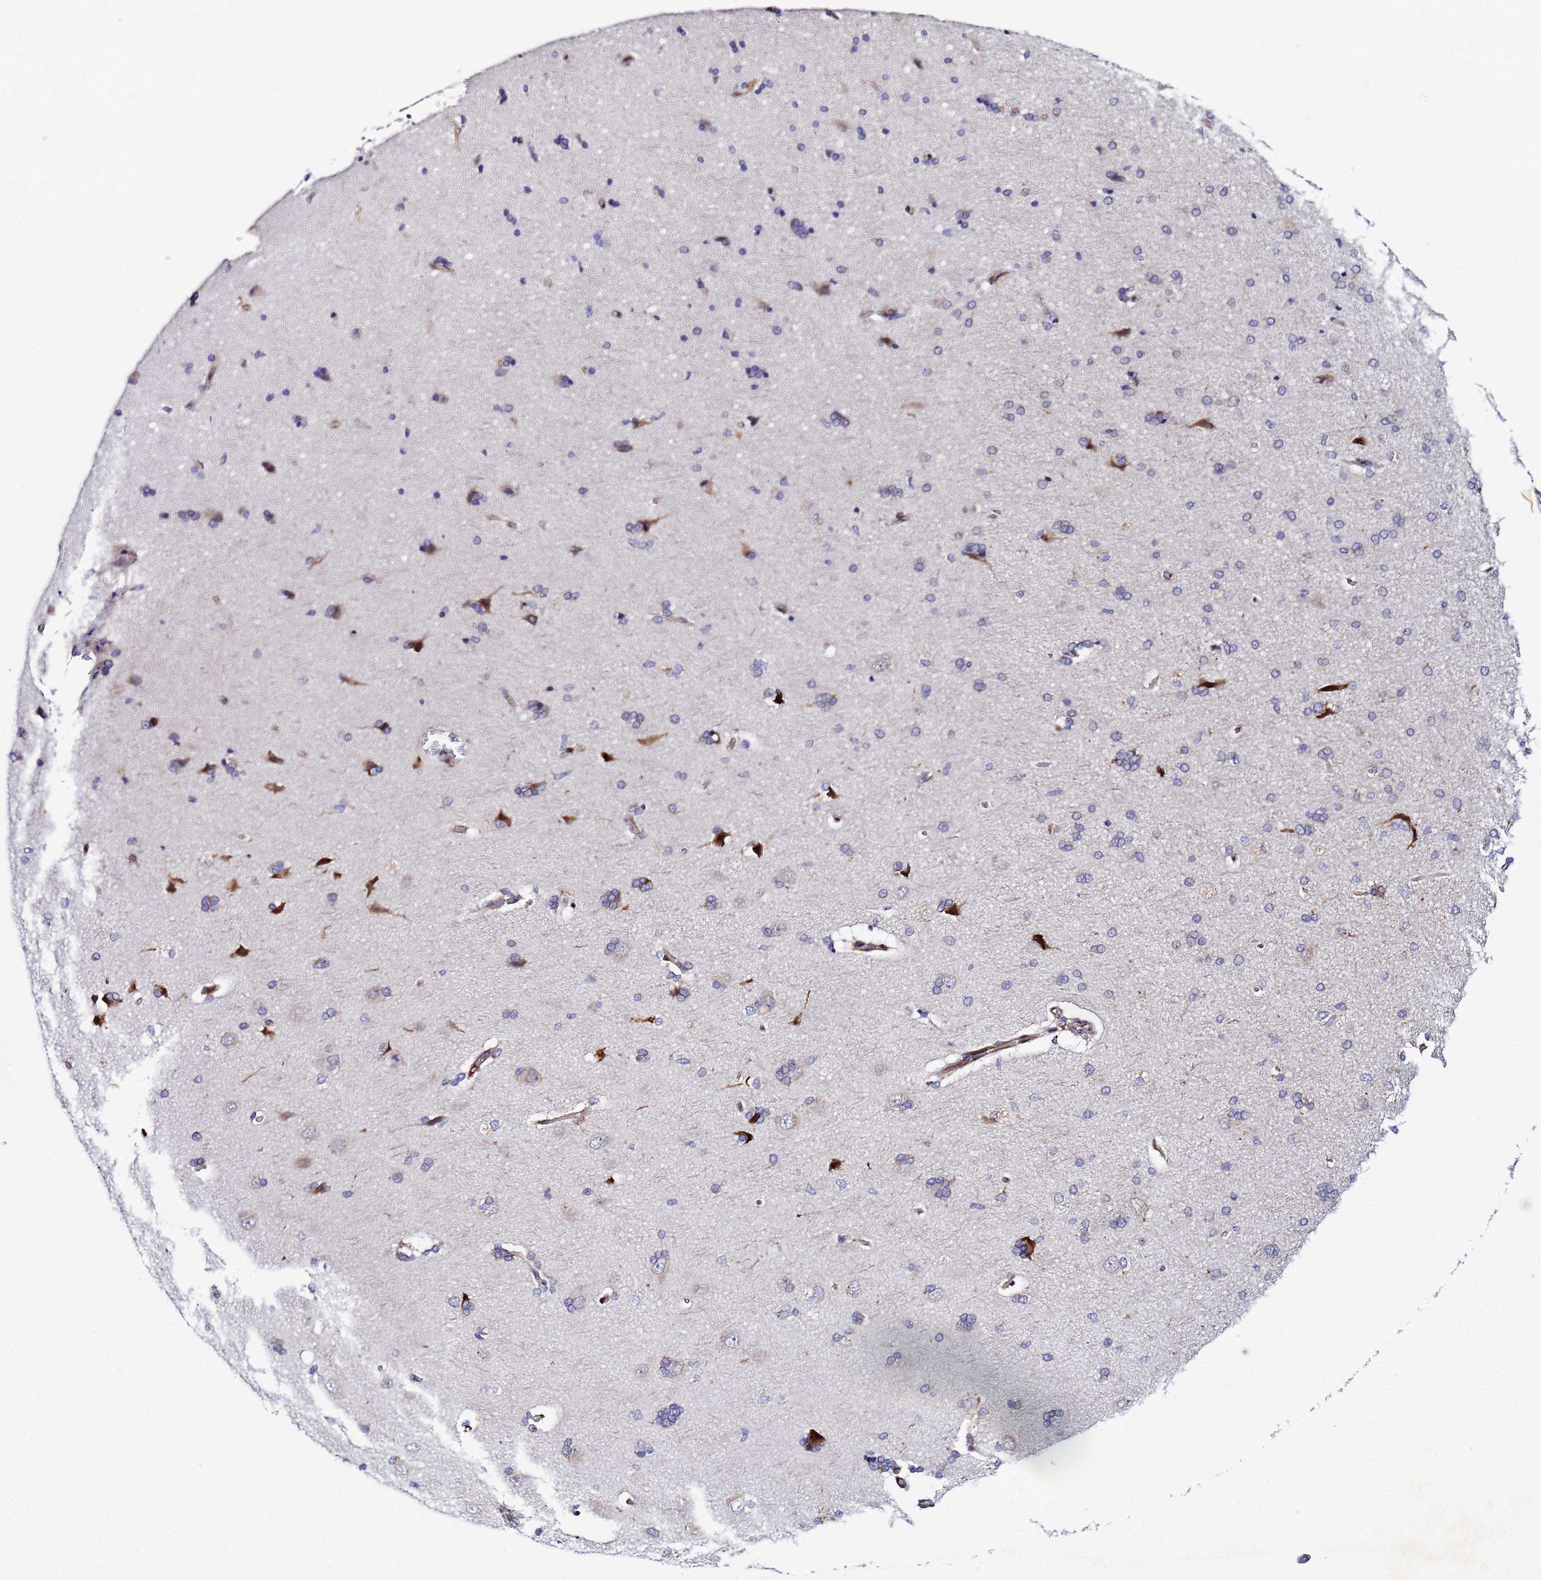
{"staining": {"intensity": "moderate", "quantity": "25%-75%", "location": "cytoplasmic/membranous"}, "tissue": "cerebral cortex", "cell_type": "Endothelial cells", "image_type": "normal", "snomed": [{"axis": "morphology", "description": "Normal tissue, NOS"}, {"axis": "topography", "description": "Cerebral cortex"}], "caption": "A brown stain highlights moderate cytoplasmic/membranous positivity of a protein in endothelial cells of benign cerebral cortex.", "gene": "POM121C", "patient": {"sex": "male", "age": 62}}